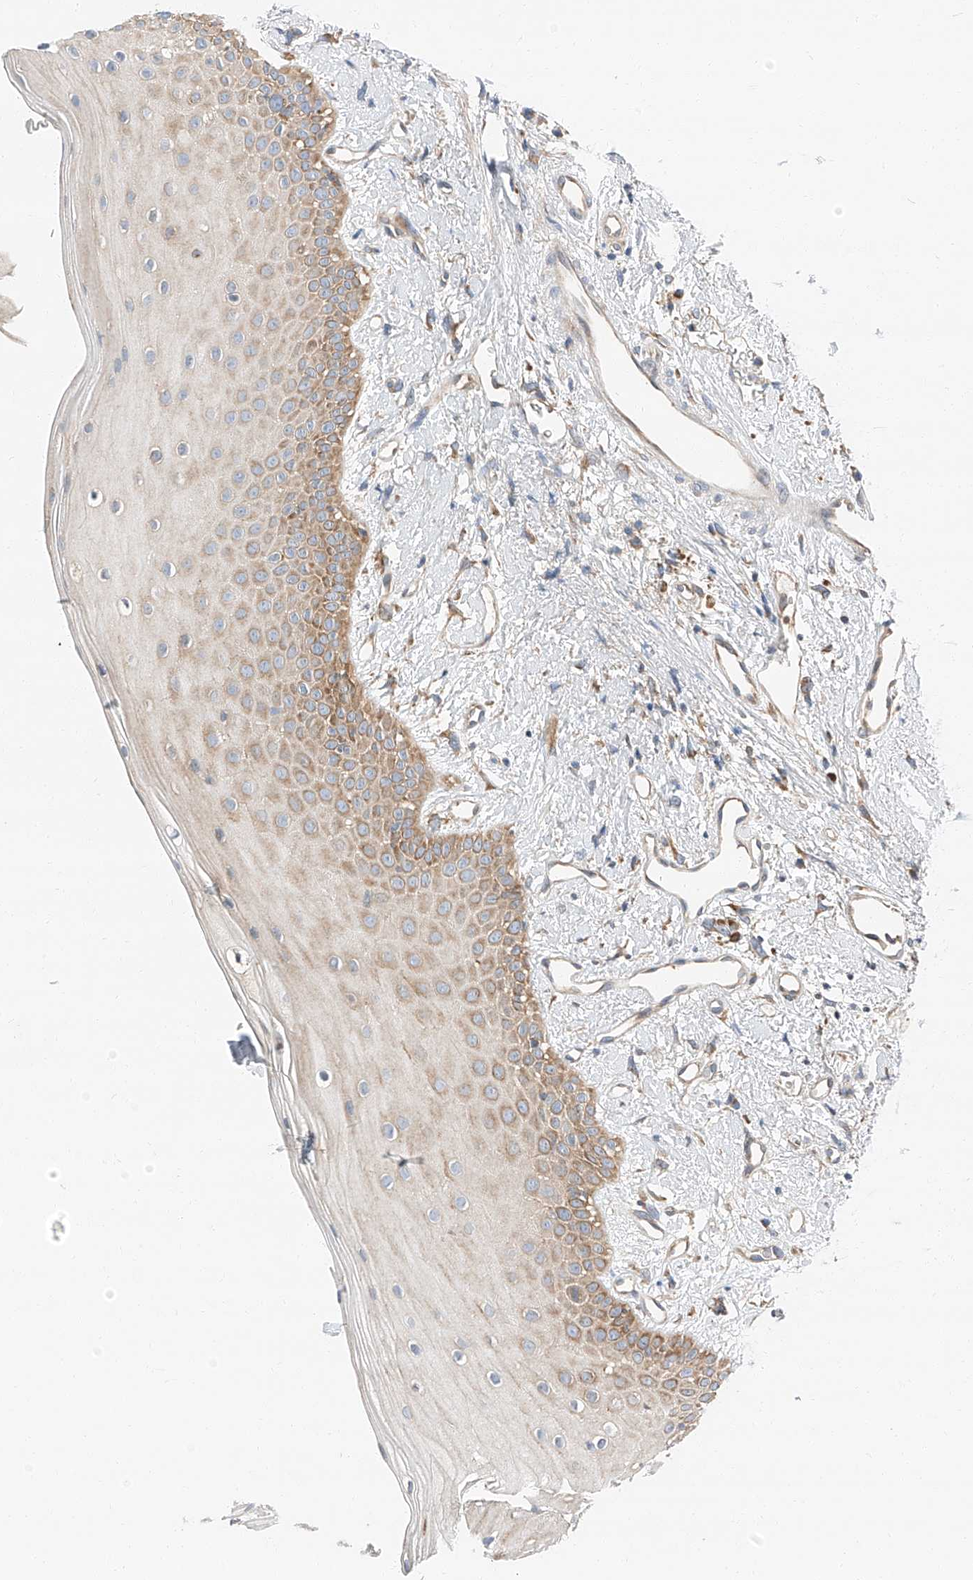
{"staining": {"intensity": "moderate", "quantity": ">75%", "location": "cytoplasmic/membranous"}, "tissue": "oral mucosa", "cell_type": "Squamous epithelial cells", "image_type": "normal", "snomed": [{"axis": "morphology", "description": "Normal tissue, NOS"}, {"axis": "topography", "description": "Oral tissue"}], "caption": "Protein analysis of unremarkable oral mucosa displays moderate cytoplasmic/membranous staining in about >75% of squamous epithelial cells.", "gene": "ZC3H15", "patient": {"sex": "female", "age": 63}}